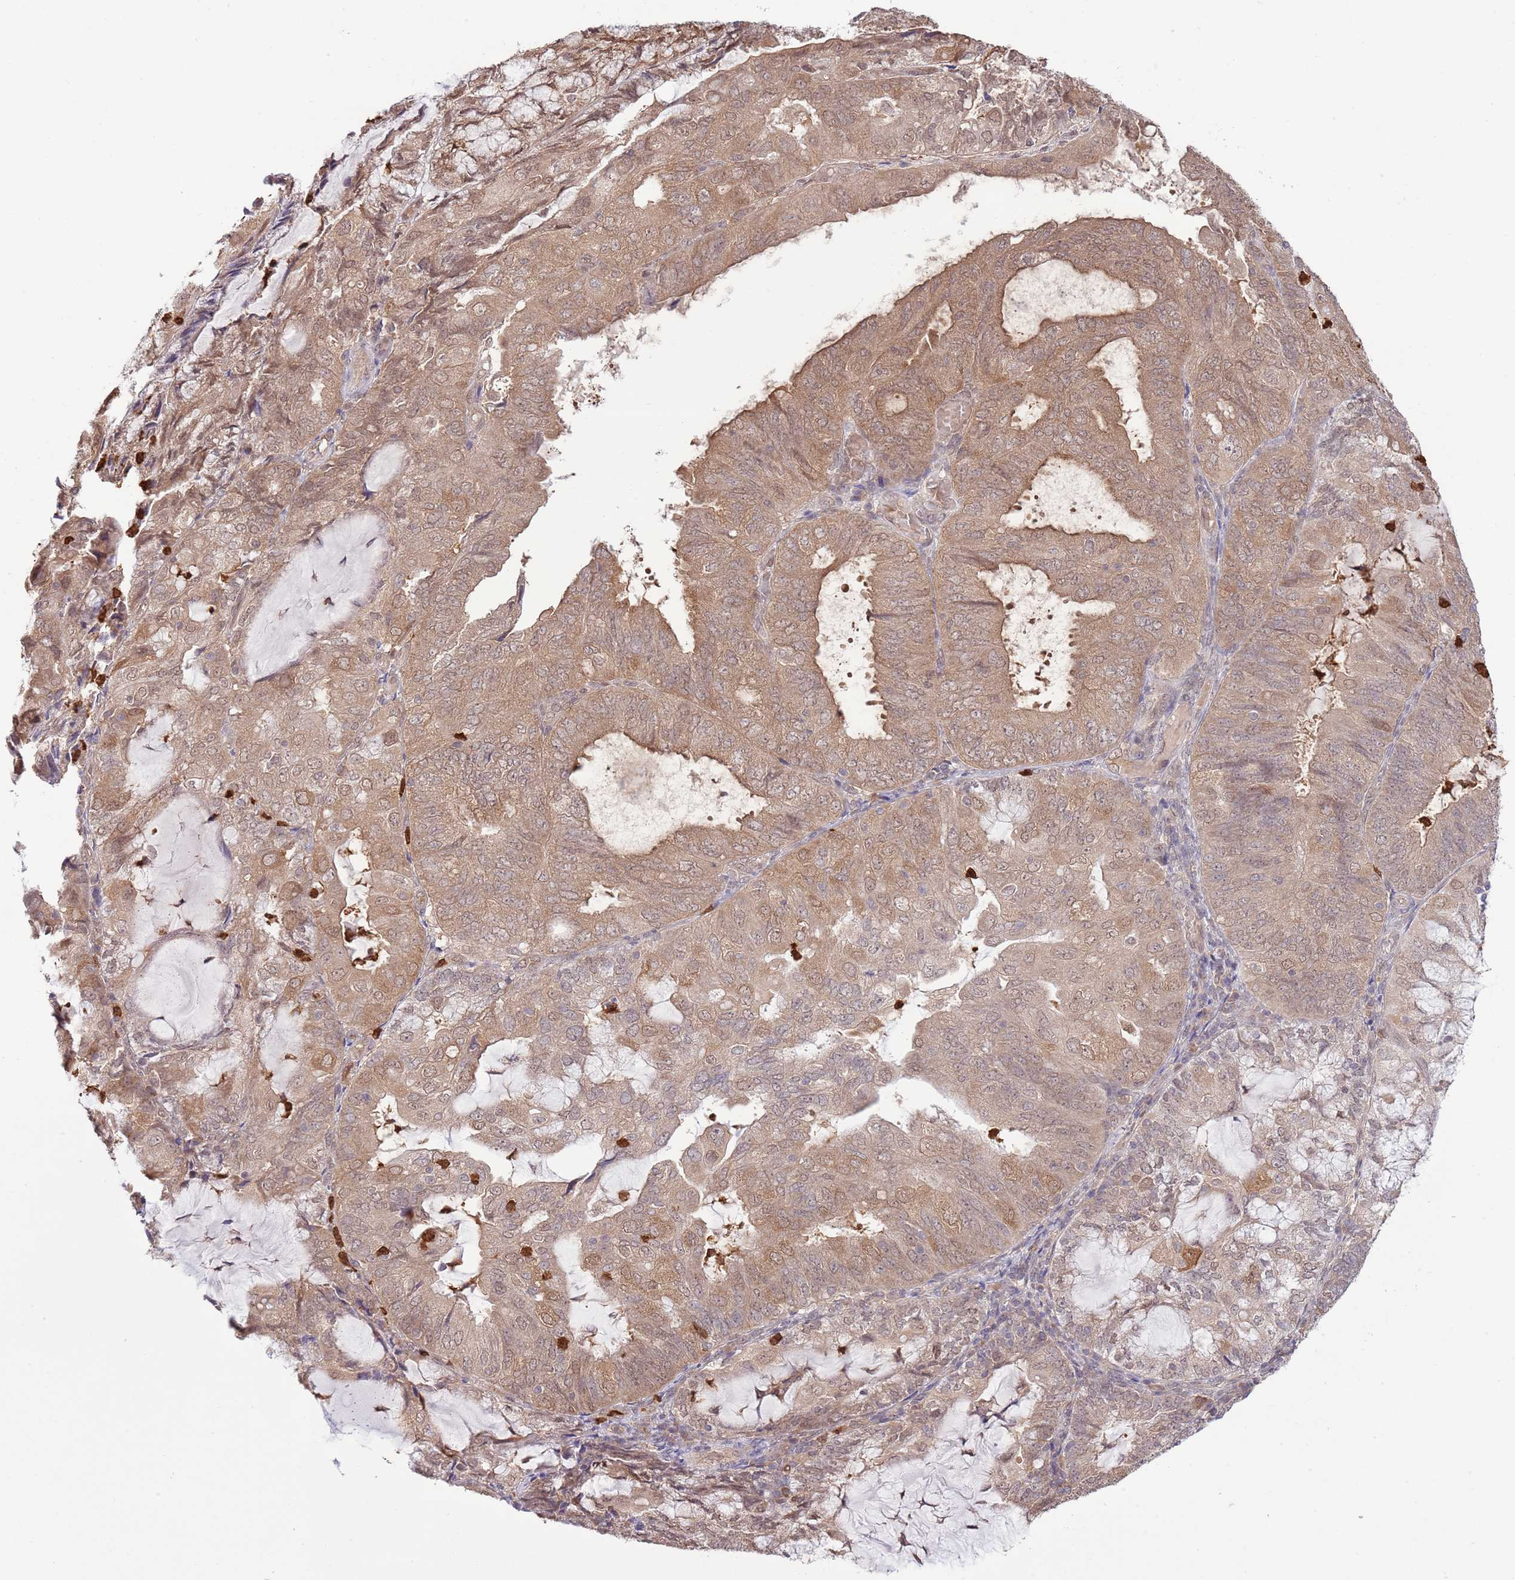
{"staining": {"intensity": "moderate", "quantity": ">75%", "location": "cytoplasmic/membranous,nuclear"}, "tissue": "endometrial cancer", "cell_type": "Tumor cells", "image_type": "cancer", "snomed": [{"axis": "morphology", "description": "Adenocarcinoma, NOS"}, {"axis": "topography", "description": "Endometrium"}], "caption": "A medium amount of moderate cytoplasmic/membranous and nuclear positivity is appreciated in about >75% of tumor cells in endometrial cancer tissue.", "gene": "AMIGO1", "patient": {"sex": "female", "age": 81}}